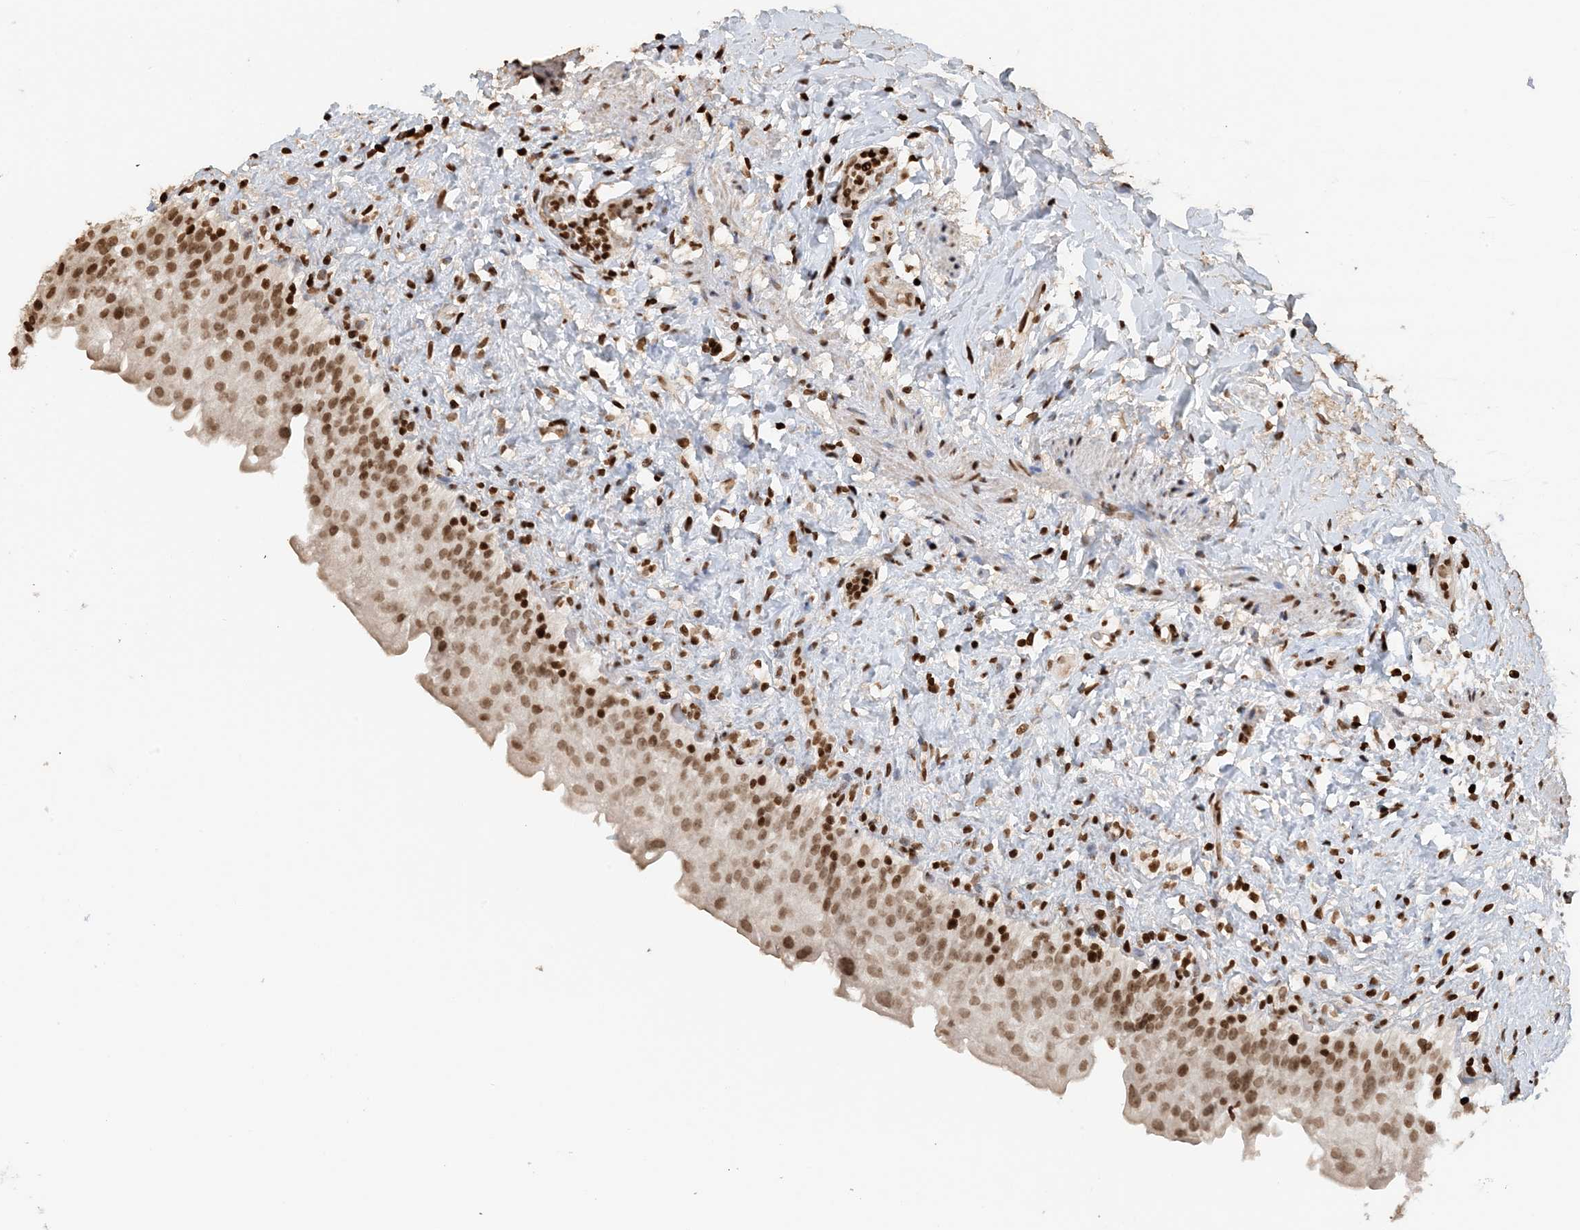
{"staining": {"intensity": "strong", "quantity": ">75%", "location": "nuclear"}, "tissue": "urinary bladder", "cell_type": "Urothelial cells", "image_type": "normal", "snomed": [{"axis": "morphology", "description": "Normal tissue, NOS"}, {"axis": "topography", "description": "Urinary bladder"}], "caption": "This histopathology image shows immunohistochemistry staining of unremarkable human urinary bladder, with high strong nuclear expression in approximately >75% of urothelial cells.", "gene": "H3", "patient": {"sex": "female", "age": 27}}